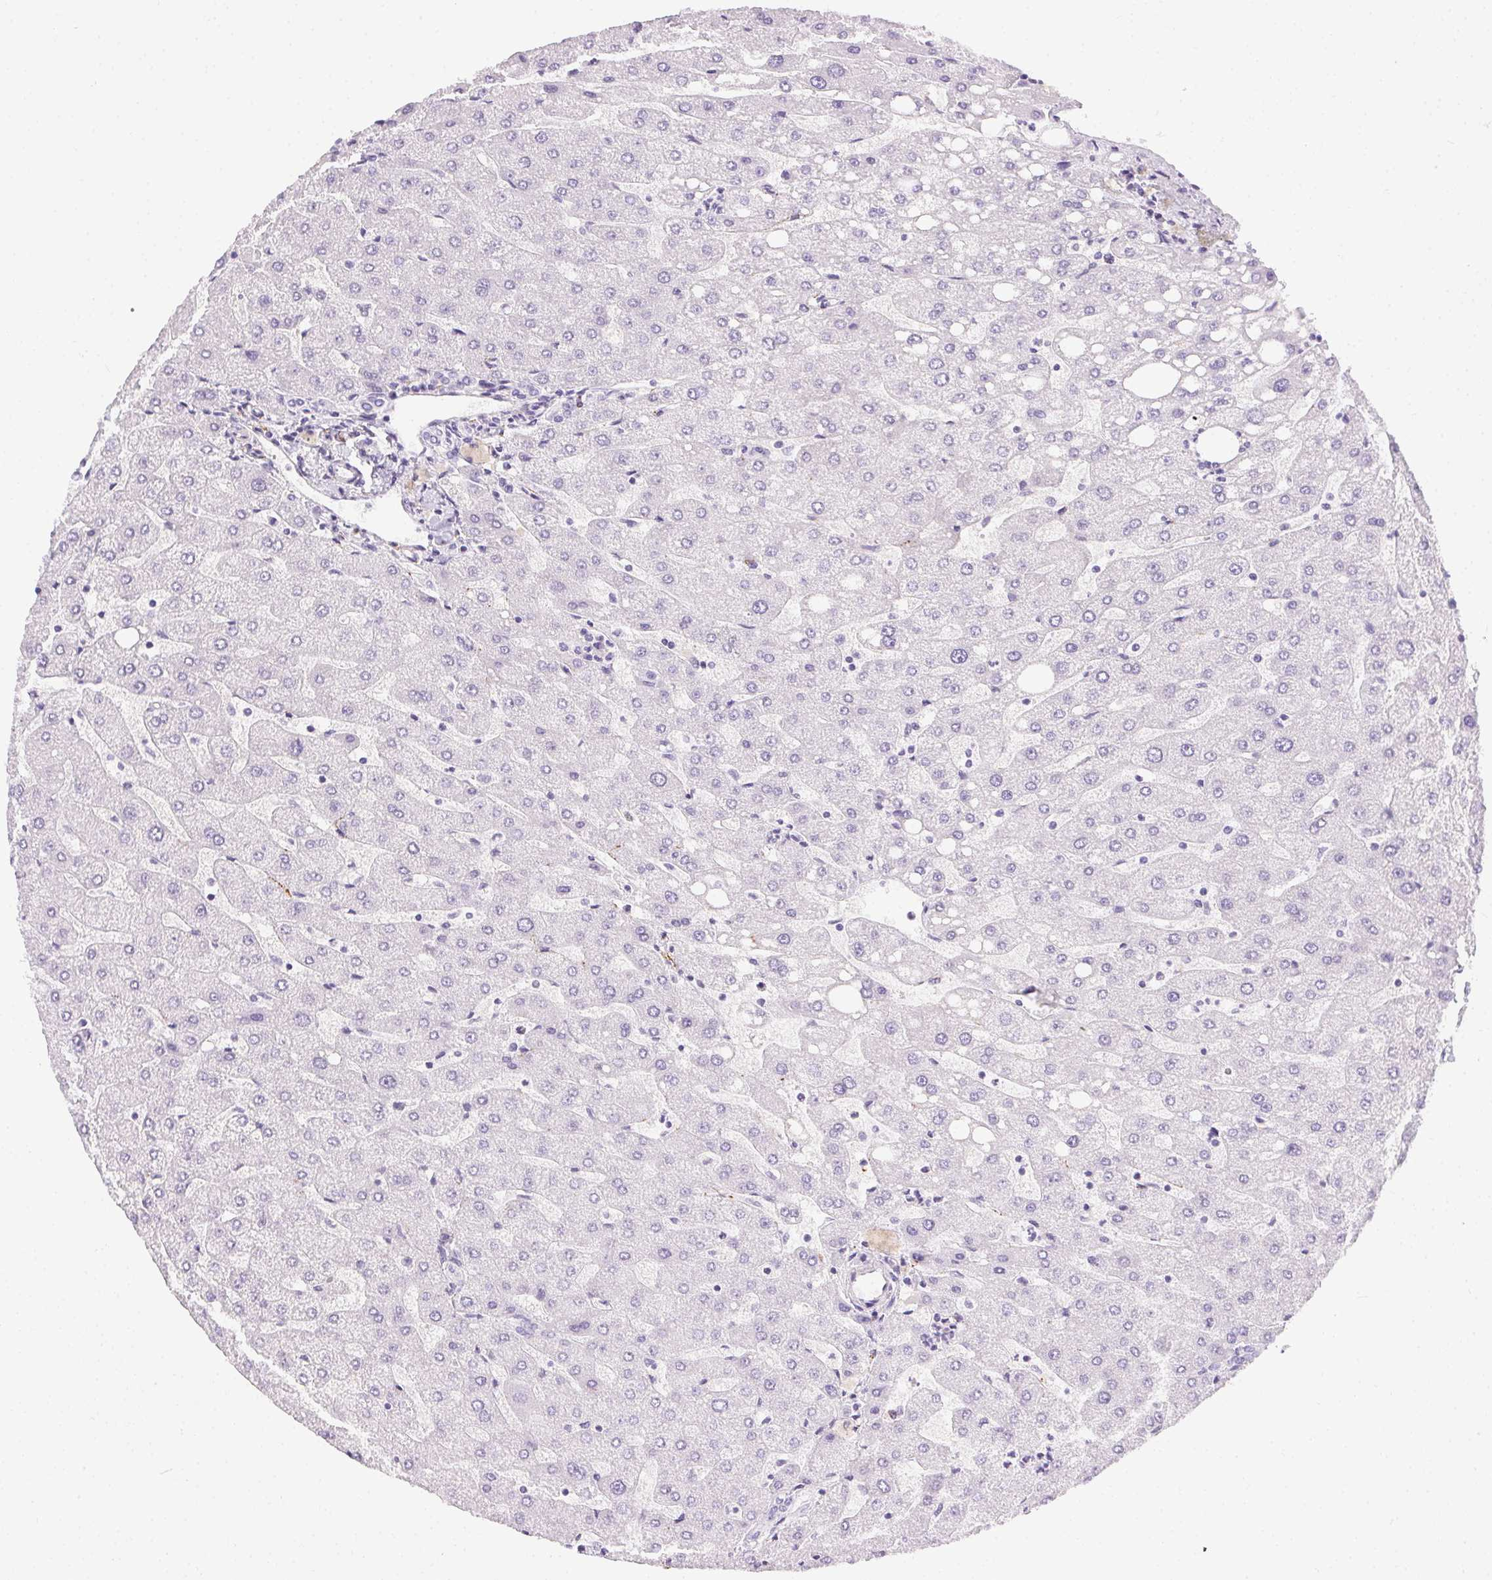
{"staining": {"intensity": "negative", "quantity": "none", "location": "none"}, "tissue": "liver", "cell_type": "Cholangiocytes", "image_type": "normal", "snomed": [{"axis": "morphology", "description": "Normal tissue, NOS"}, {"axis": "topography", "description": "Liver"}], "caption": "Unremarkable liver was stained to show a protein in brown. There is no significant expression in cholangiocytes. The staining was performed using DAB (3,3'-diaminobenzidine) to visualize the protein expression in brown, while the nuclei were stained in blue with hematoxylin (Magnification: 20x).", "gene": "CADPS", "patient": {"sex": "male", "age": 67}}